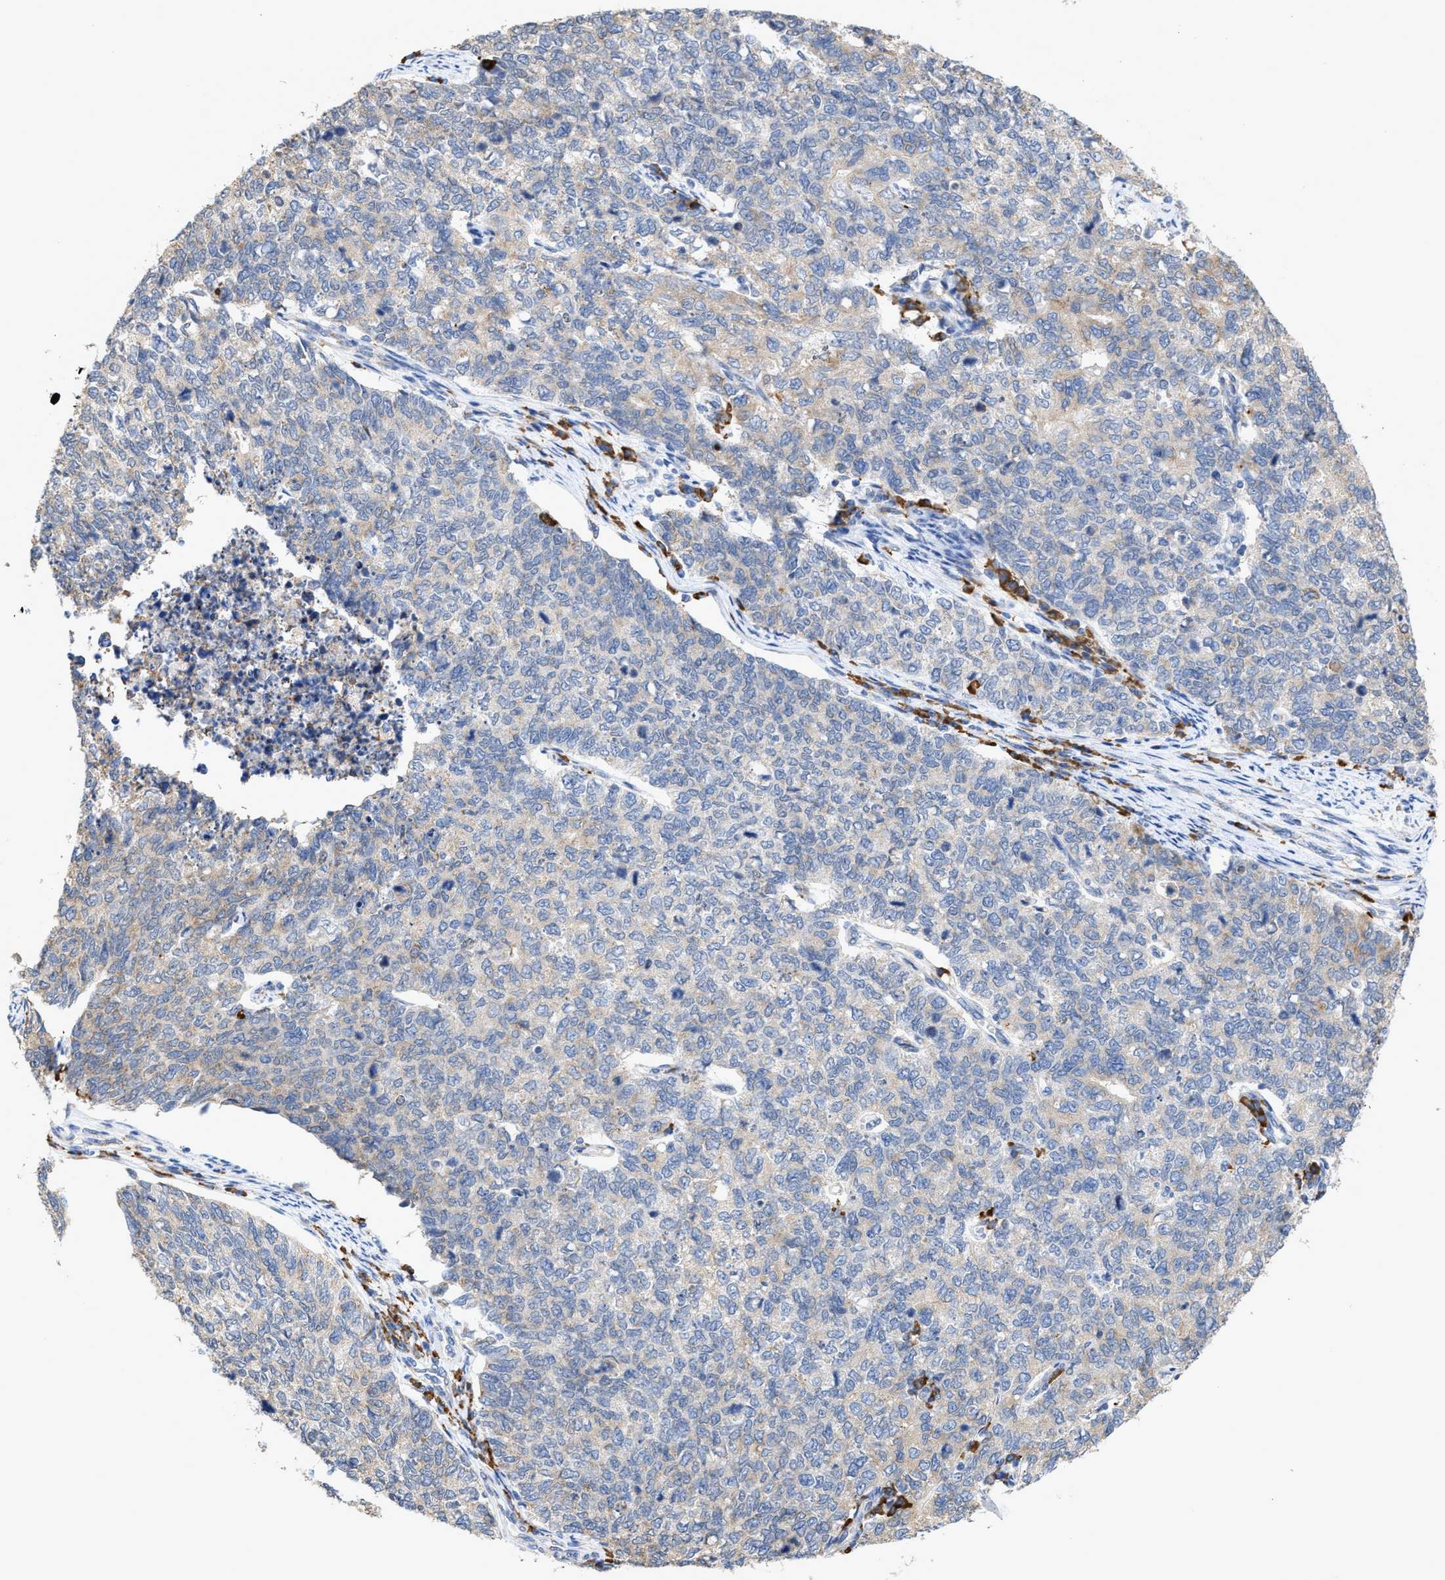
{"staining": {"intensity": "weak", "quantity": "<25%", "location": "cytoplasmic/membranous"}, "tissue": "cervical cancer", "cell_type": "Tumor cells", "image_type": "cancer", "snomed": [{"axis": "morphology", "description": "Squamous cell carcinoma, NOS"}, {"axis": "topography", "description": "Cervix"}], "caption": "Histopathology image shows no protein staining in tumor cells of cervical cancer tissue.", "gene": "RYR2", "patient": {"sex": "female", "age": 63}}